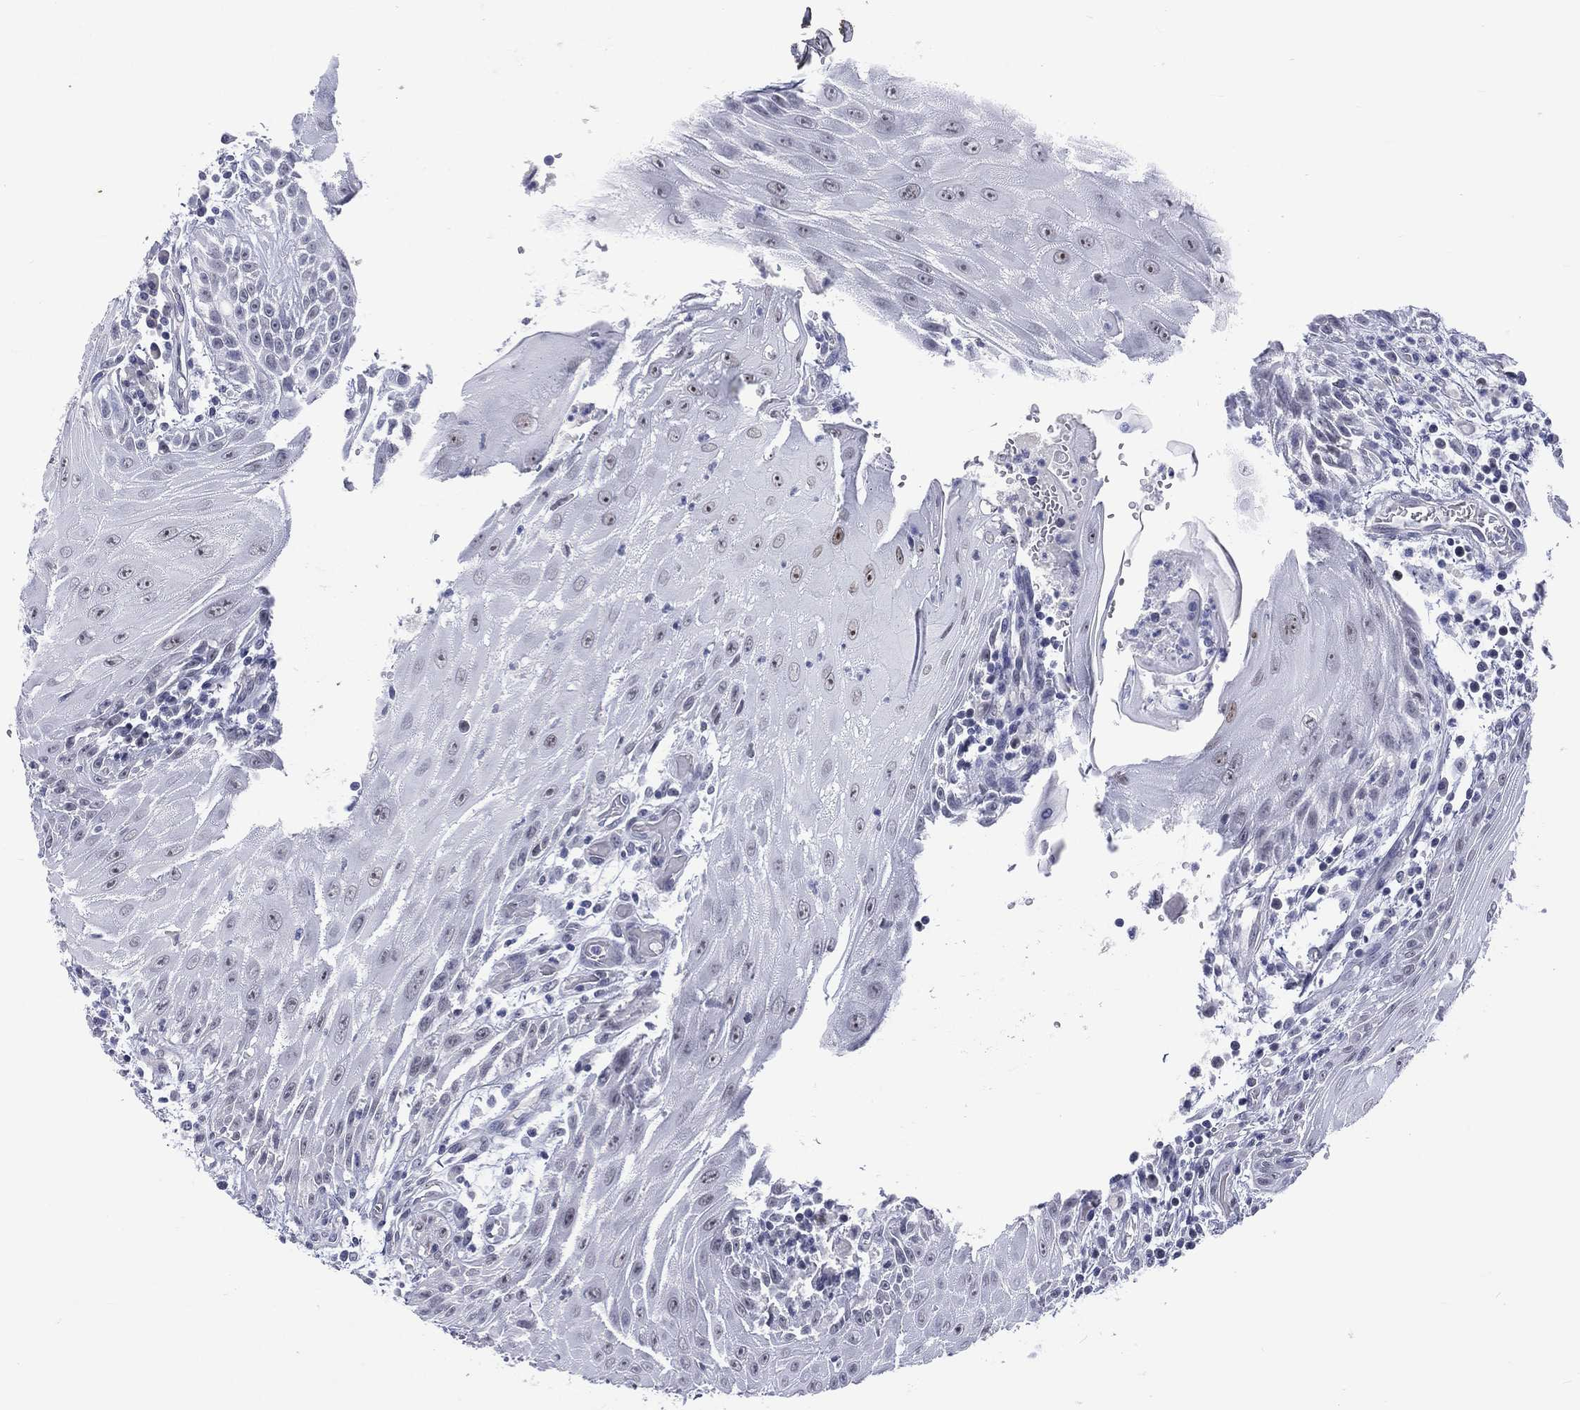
{"staining": {"intensity": "negative", "quantity": "none", "location": "none"}, "tissue": "head and neck cancer", "cell_type": "Tumor cells", "image_type": "cancer", "snomed": [{"axis": "morphology", "description": "Squamous cell carcinoma, NOS"}, {"axis": "topography", "description": "Oral tissue"}, {"axis": "topography", "description": "Head-Neck"}], "caption": "The micrograph displays no significant staining in tumor cells of head and neck cancer (squamous cell carcinoma). The staining was performed using DAB (3,3'-diaminobenzidine) to visualize the protein expression in brown, while the nuclei were stained in blue with hematoxylin (Magnification: 20x).", "gene": "SSX1", "patient": {"sex": "male", "age": 58}}